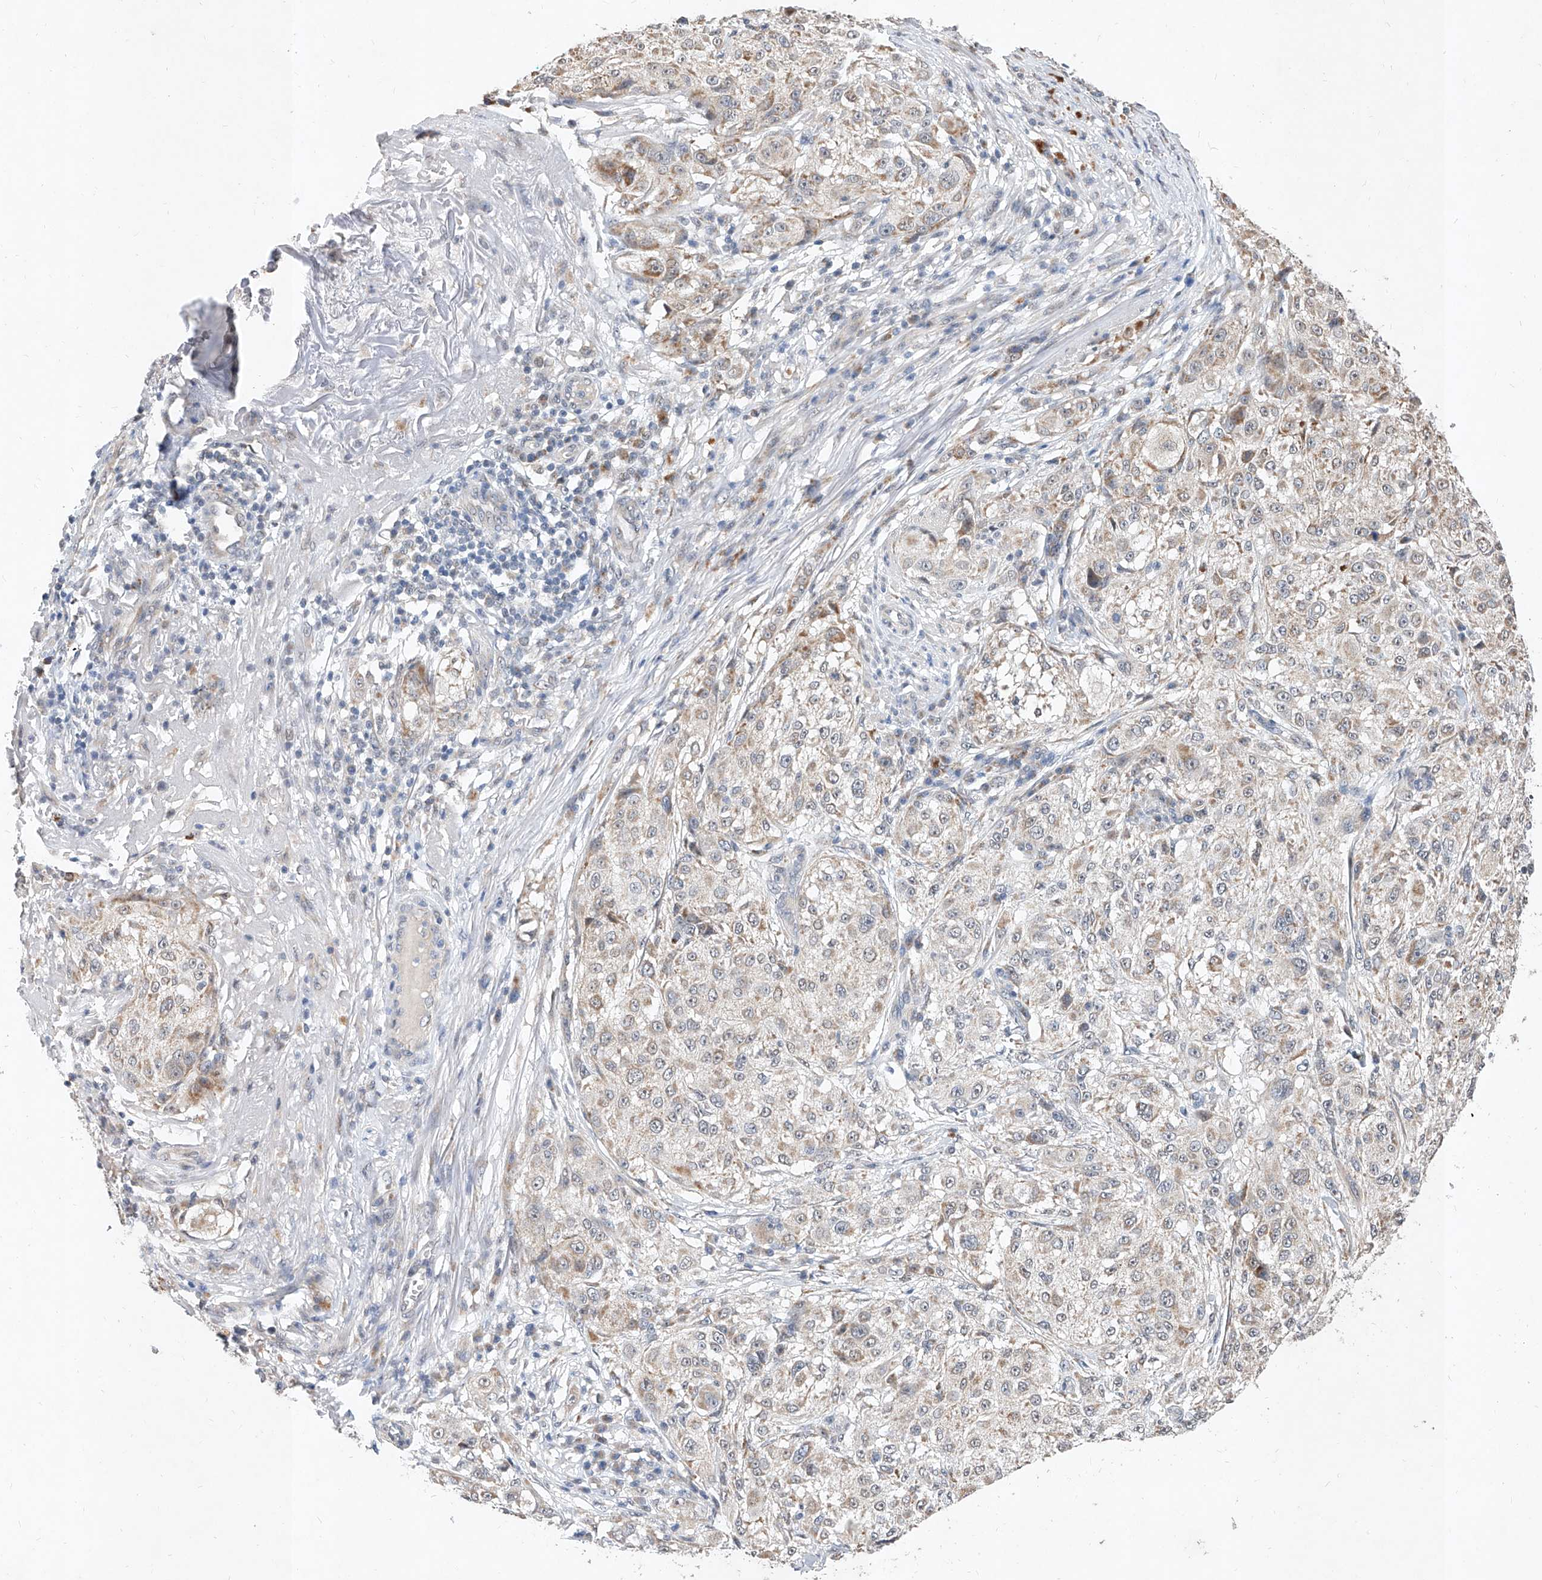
{"staining": {"intensity": "weak", "quantity": "<25%", "location": "cytoplasmic/membranous"}, "tissue": "melanoma", "cell_type": "Tumor cells", "image_type": "cancer", "snomed": [{"axis": "morphology", "description": "Necrosis, NOS"}, {"axis": "morphology", "description": "Malignant melanoma, NOS"}, {"axis": "topography", "description": "Skin"}], "caption": "A micrograph of melanoma stained for a protein exhibits no brown staining in tumor cells.", "gene": "MFSD4B", "patient": {"sex": "female", "age": 87}}